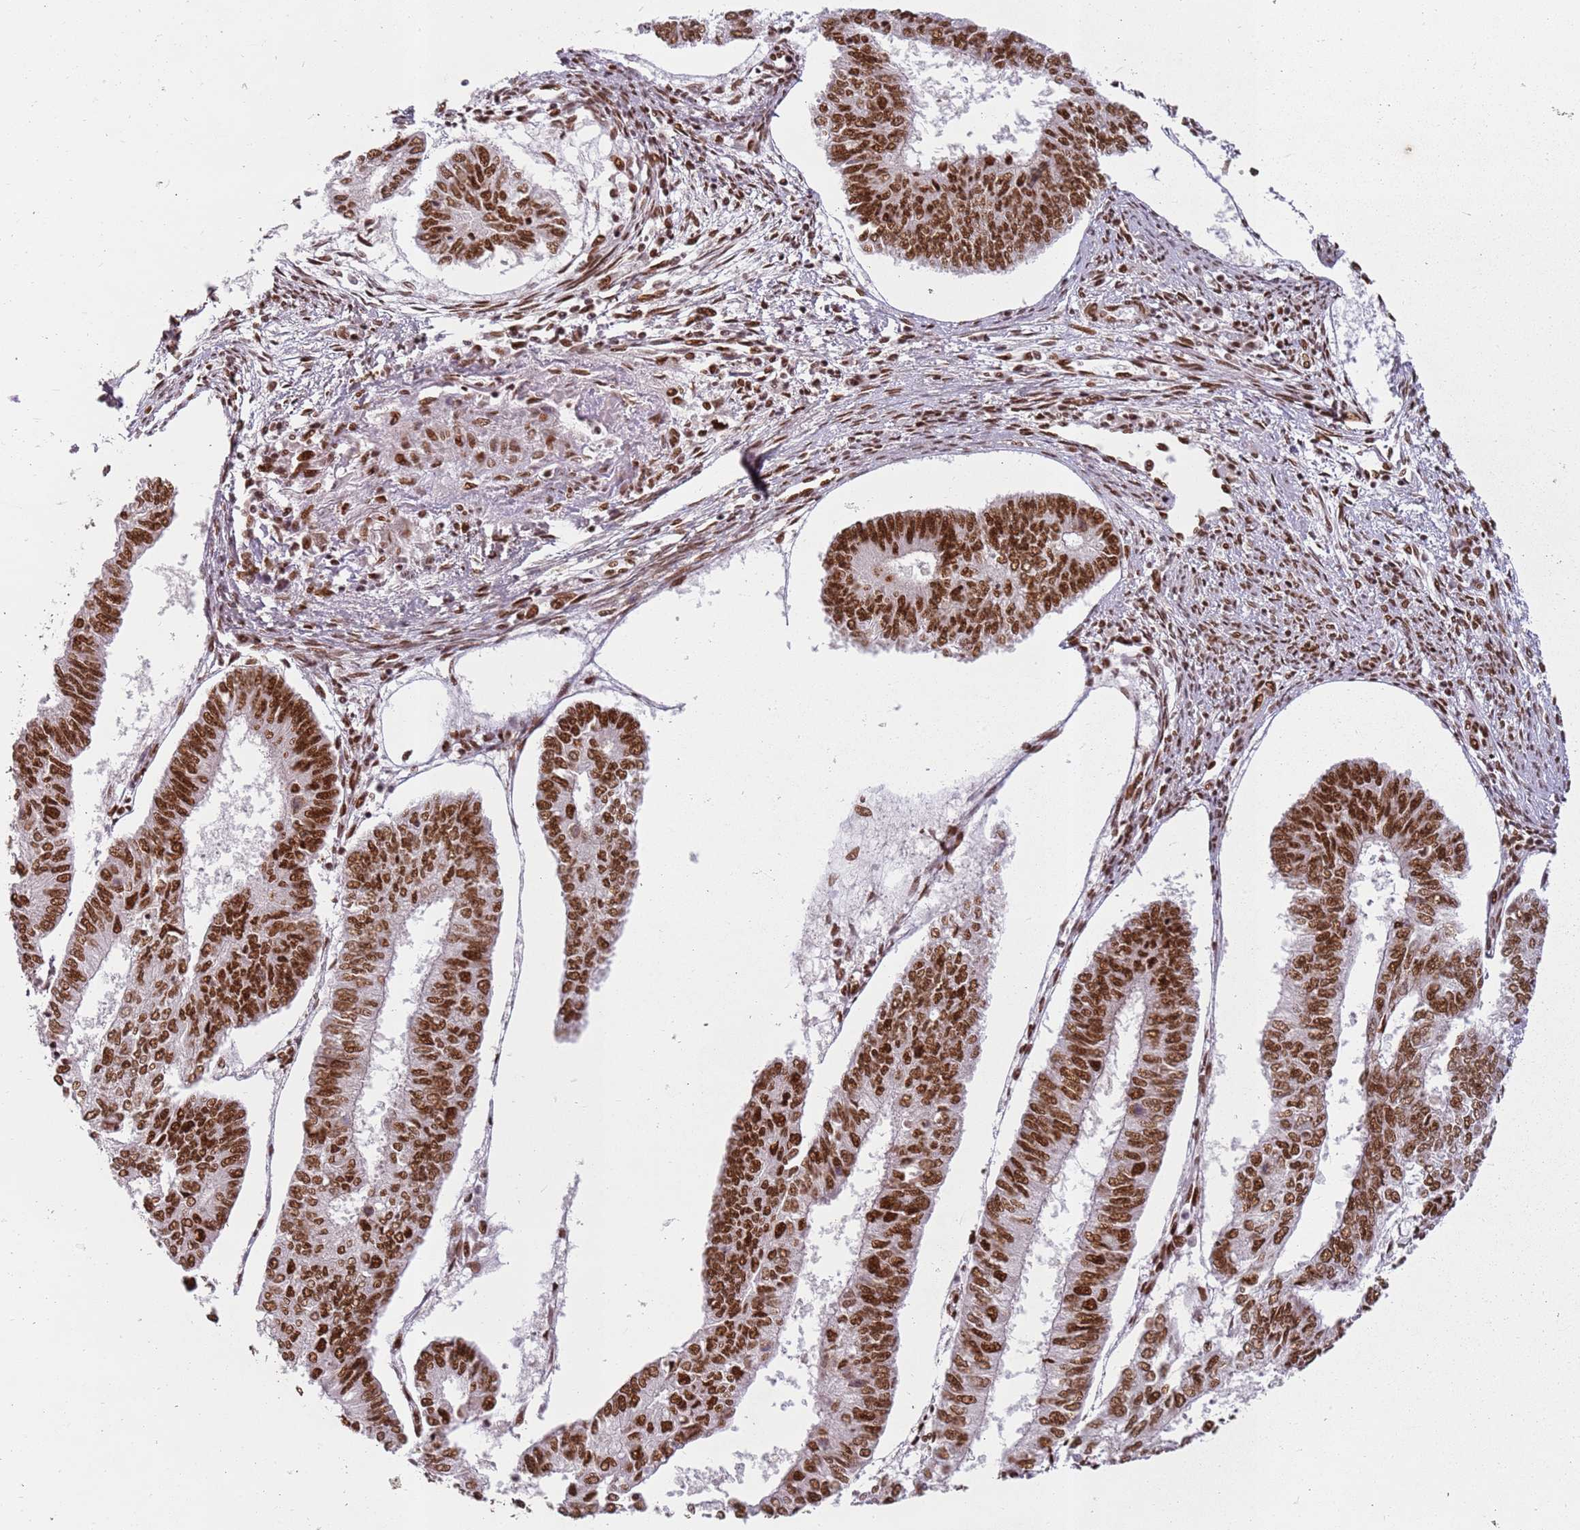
{"staining": {"intensity": "strong", "quantity": ">75%", "location": "nuclear"}, "tissue": "endometrial cancer", "cell_type": "Tumor cells", "image_type": "cancer", "snomed": [{"axis": "morphology", "description": "Adenocarcinoma, NOS"}, {"axis": "topography", "description": "Endometrium"}], "caption": "Endometrial cancer was stained to show a protein in brown. There is high levels of strong nuclear positivity in about >75% of tumor cells.", "gene": "TENT4A", "patient": {"sex": "female", "age": 68}}